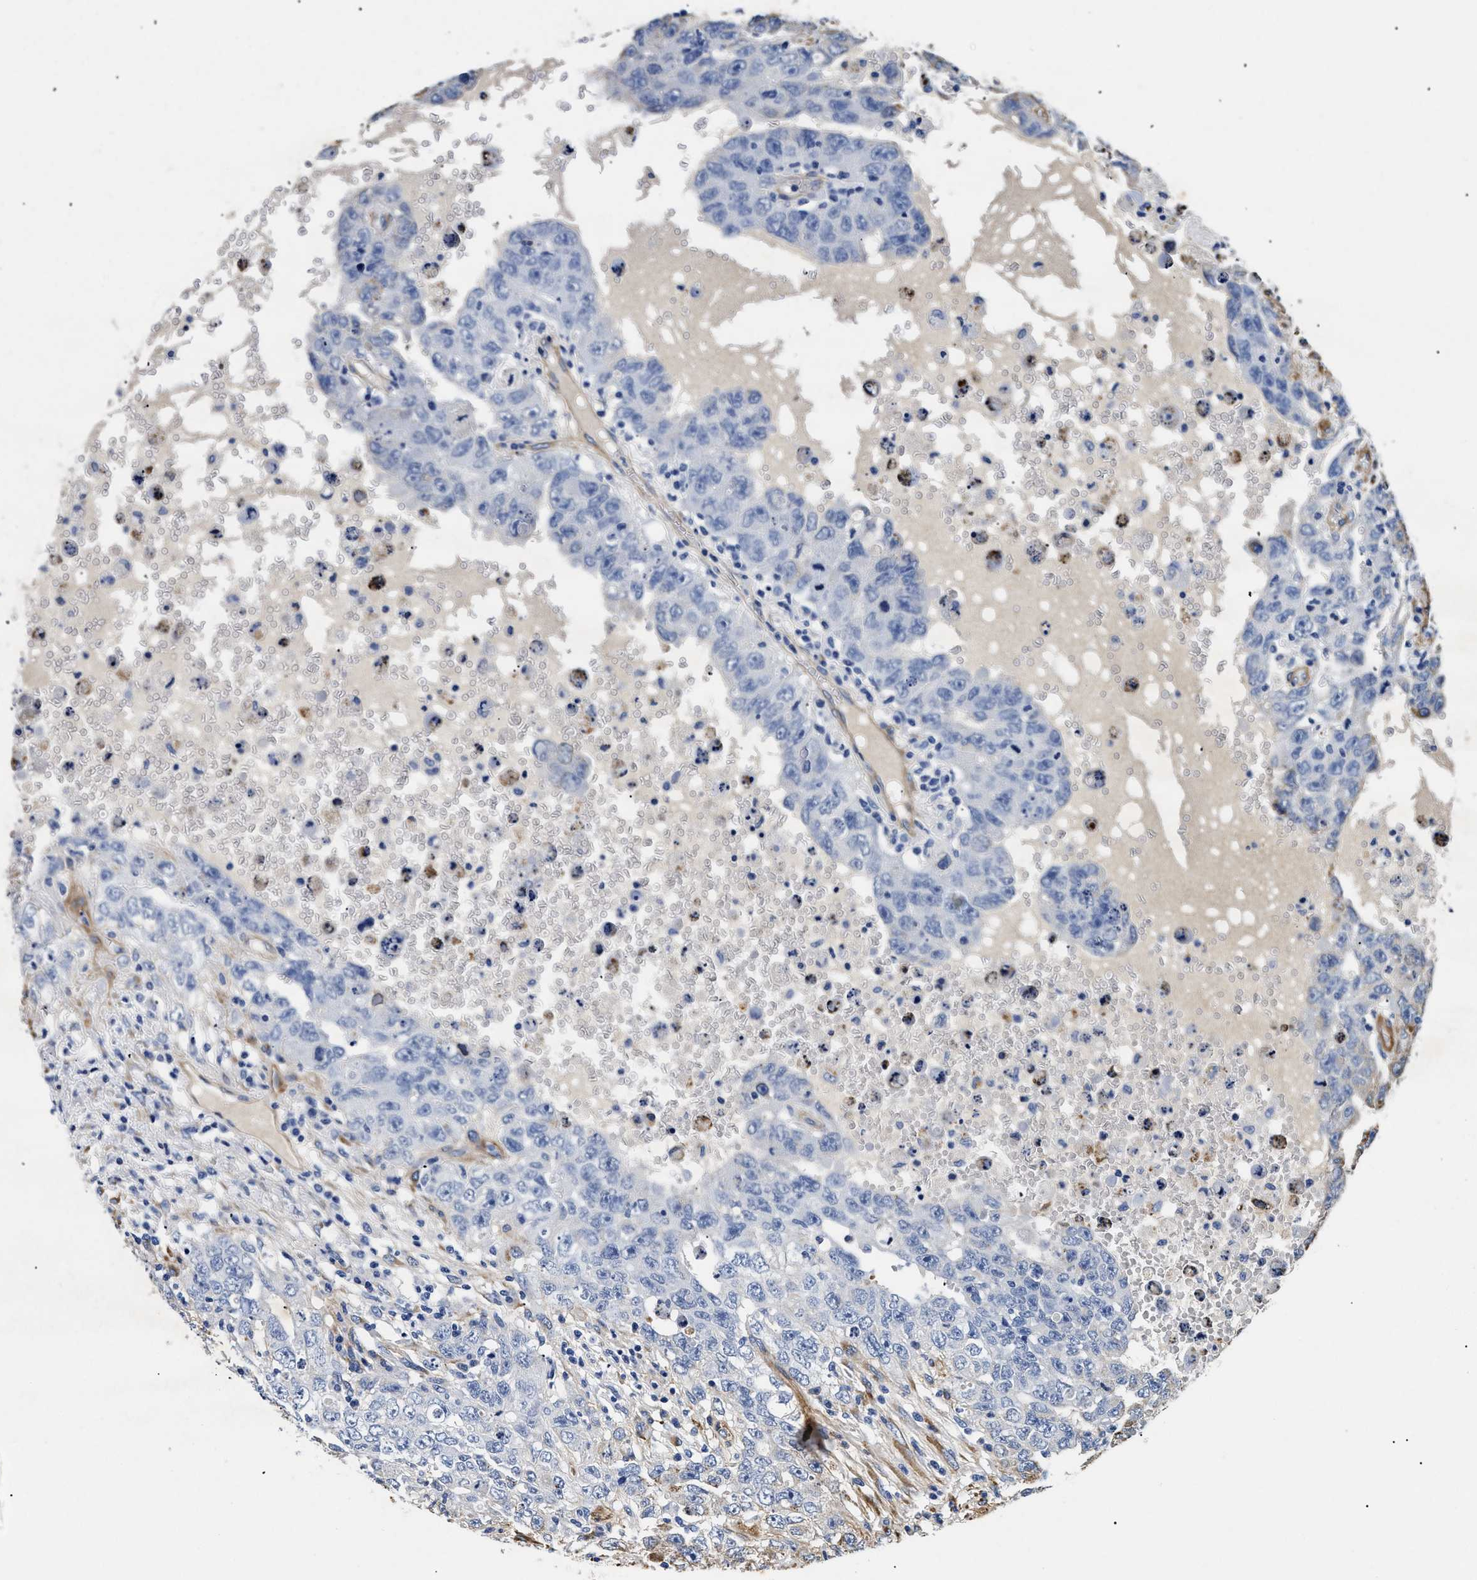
{"staining": {"intensity": "negative", "quantity": "none", "location": "none"}, "tissue": "testis cancer", "cell_type": "Tumor cells", "image_type": "cancer", "snomed": [{"axis": "morphology", "description": "Carcinoma, Embryonal, NOS"}, {"axis": "topography", "description": "Testis"}], "caption": "Histopathology image shows no significant protein staining in tumor cells of testis embryonal carcinoma.", "gene": "LAMA3", "patient": {"sex": "male", "age": 26}}